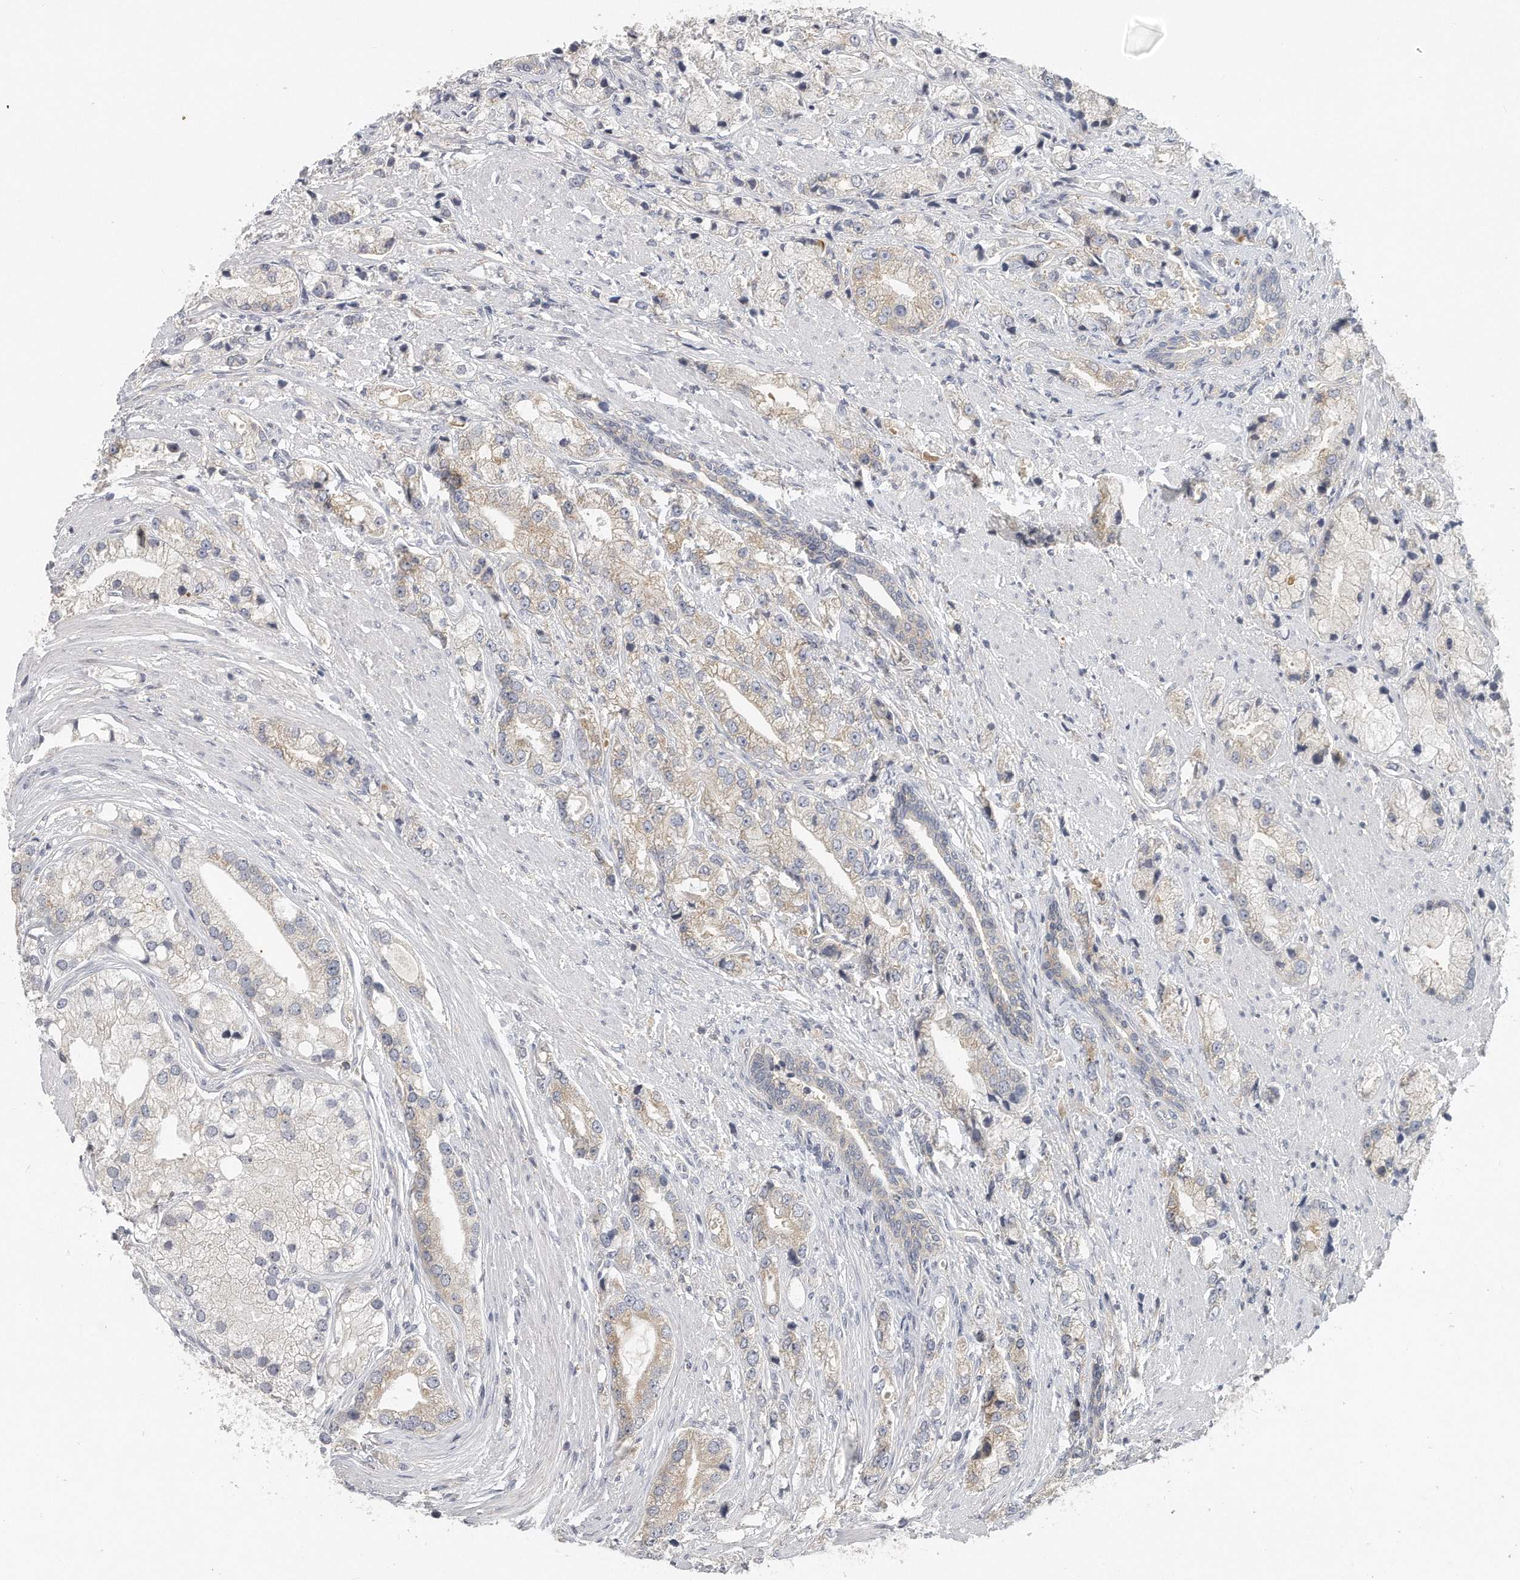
{"staining": {"intensity": "weak", "quantity": "<25%", "location": "cytoplasmic/membranous"}, "tissue": "prostate cancer", "cell_type": "Tumor cells", "image_type": "cancer", "snomed": [{"axis": "morphology", "description": "Adenocarcinoma, High grade"}, {"axis": "topography", "description": "Prostate"}], "caption": "Prostate adenocarcinoma (high-grade) stained for a protein using immunohistochemistry (IHC) exhibits no staining tumor cells.", "gene": "EIF3I", "patient": {"sex": "male", "age": 50}}